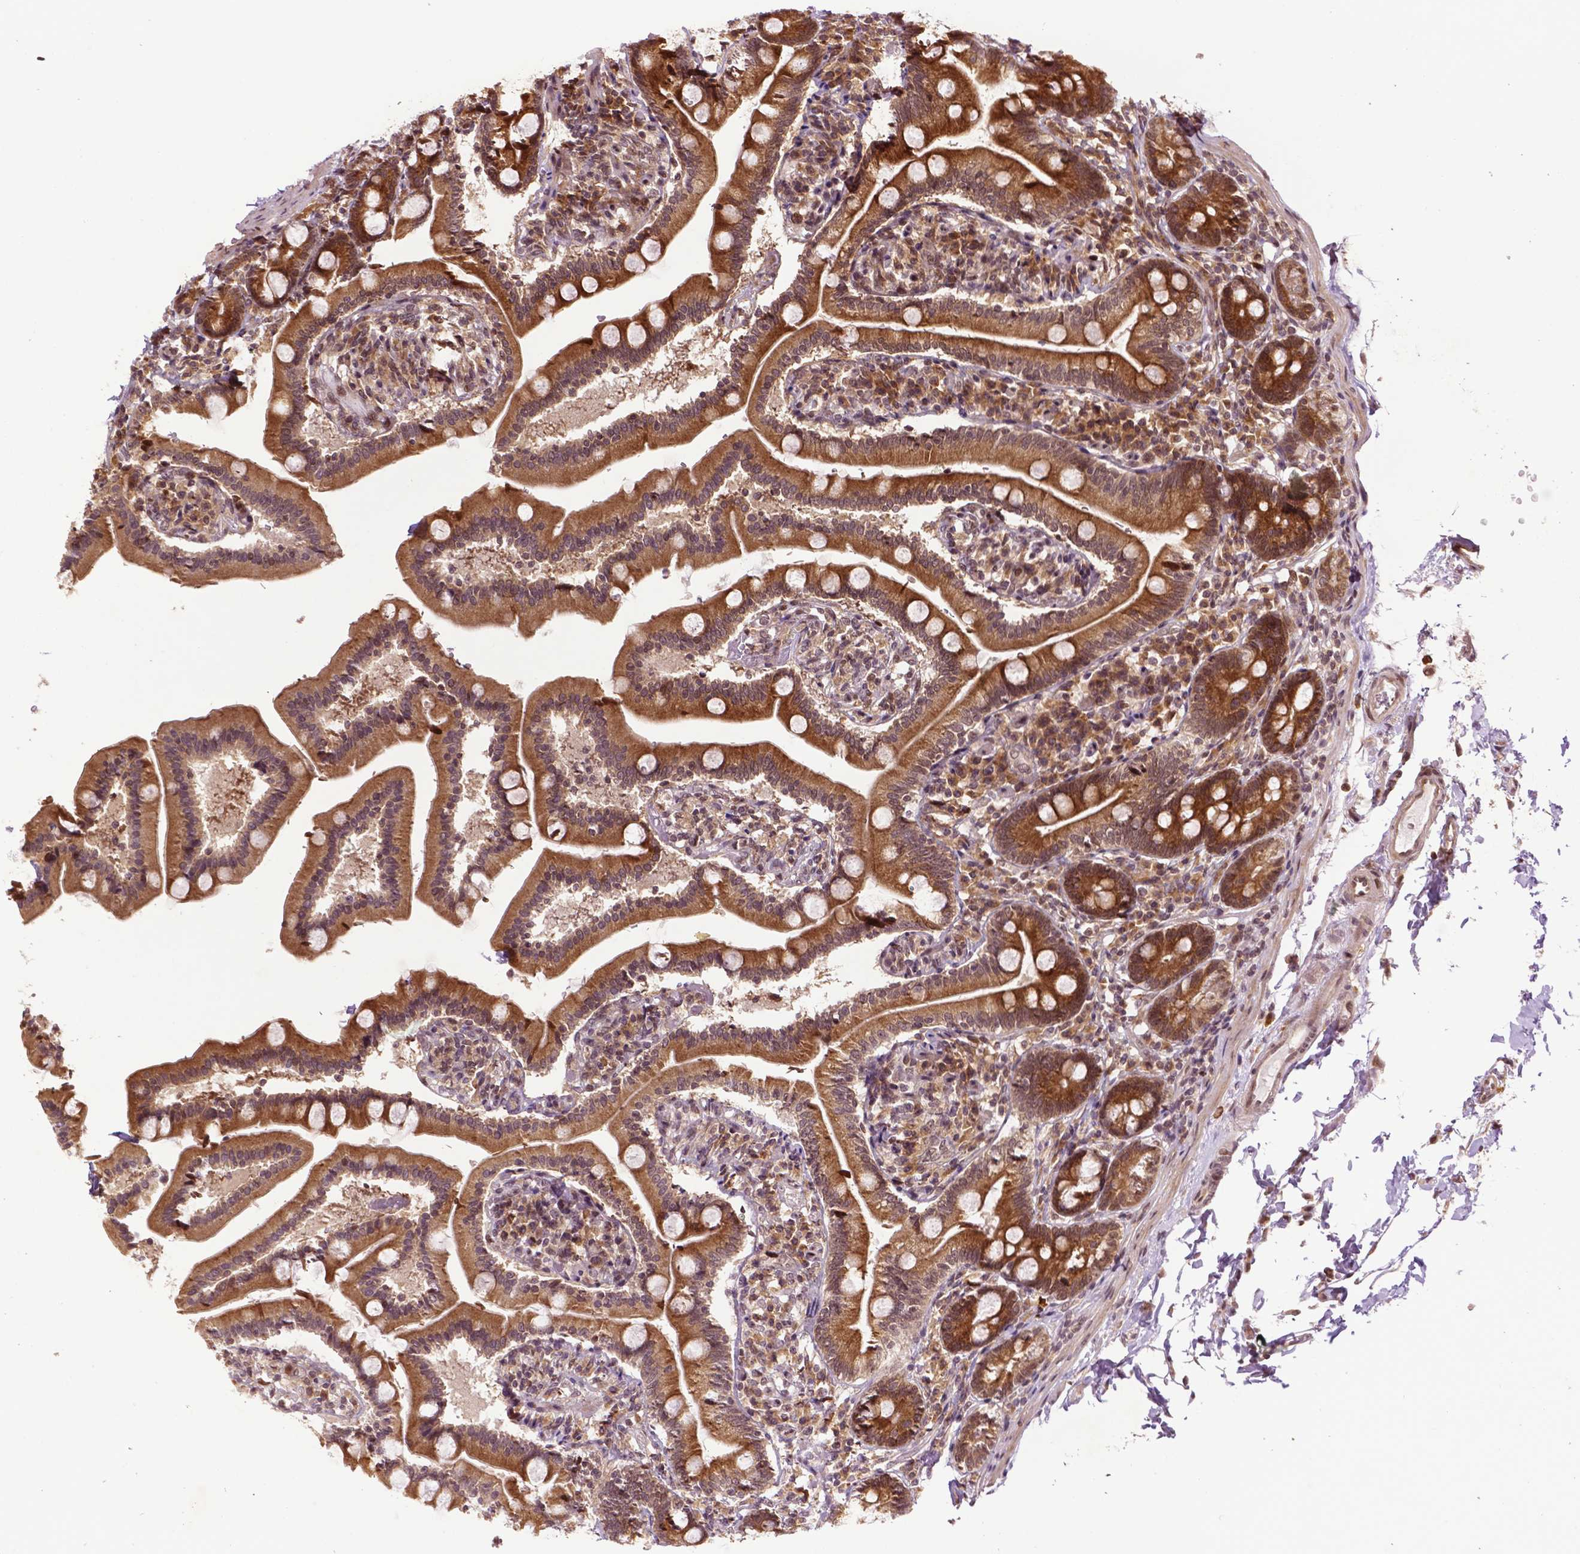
{"staining": {"intensity": "strong", "quantity": ">75%", "location": "cytoplasmic/membranous"}, "tissue": "duodenum", "cell_type": "Glandular cells", "image_type": "normal", "snomed": [{"axis": "morphology", "description": "Normal tissue, NOS"}, {"axis": "topography", "description": "Duodenum"}], "caption": "Immunohistochemistry (IHC) micrograph of normal human duodenum stained for a protein (brown), which exhibits high levels of strong cytoplasmic/membranous expression in about >75% of glandular cells.", "gene": "TMX2", "patient": {"sex": "female", "age": 67}}